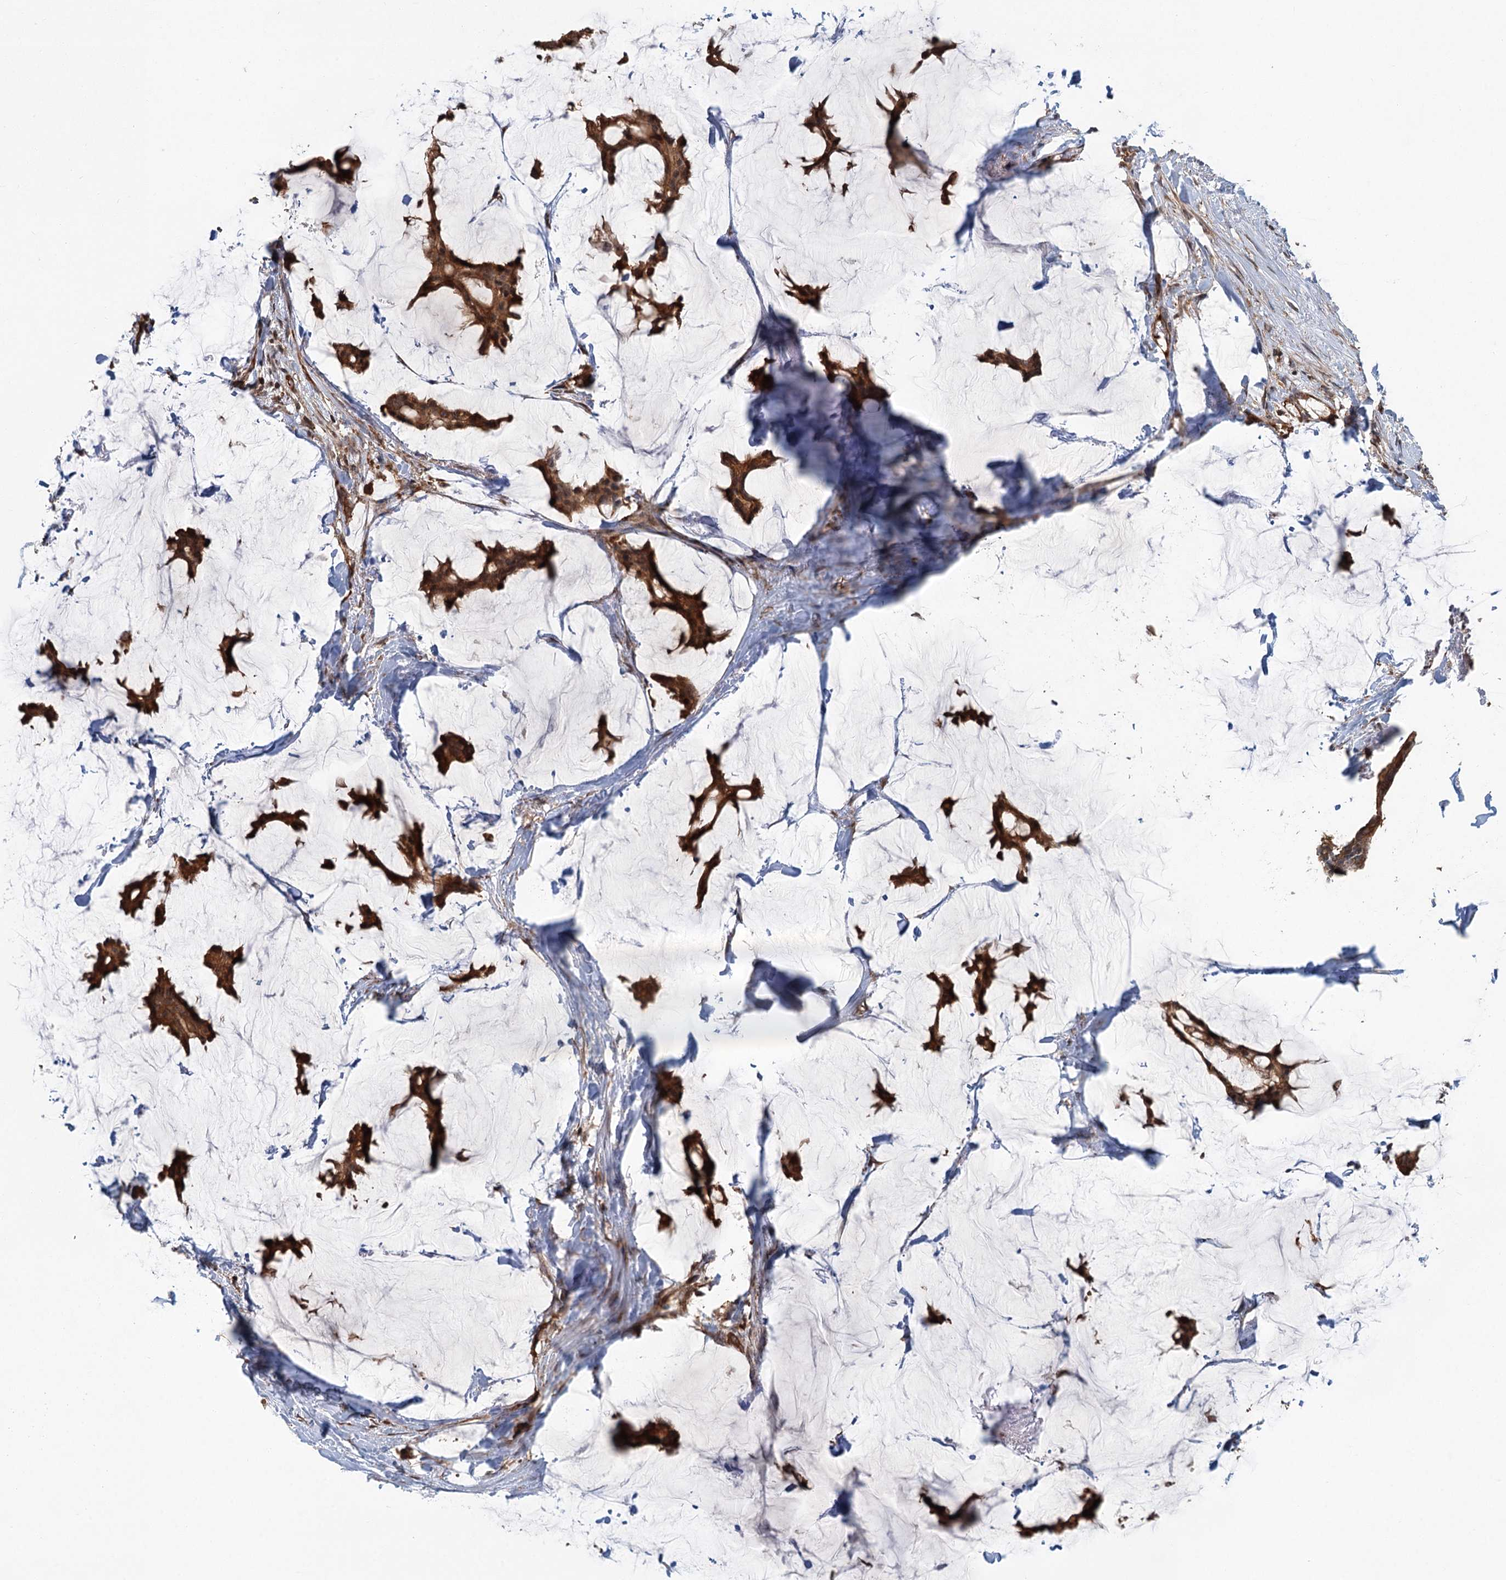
{"staining": {"intensity": "moderate", "quantity": ">75%", "location": "cytoplasmic/membranous,nuclear"}, "tissue": "breast cancer", "cell_type": "Tumor cells", "image_type": "cancer", "snomed": [{"axis": "morphology", "description": "Duct carcinoma"}, {"axis": "topography", "description": "Breast"}], "caption": "Infiltrating ductal carcinoma (breast) stained for a protein (brown) shows moderate cytoplasmic/membranous and nuclear positive expression in approximately >75% of tumor cells.", "gene": "ZNF527", "patient": {"sex": "female", "age": 93}}